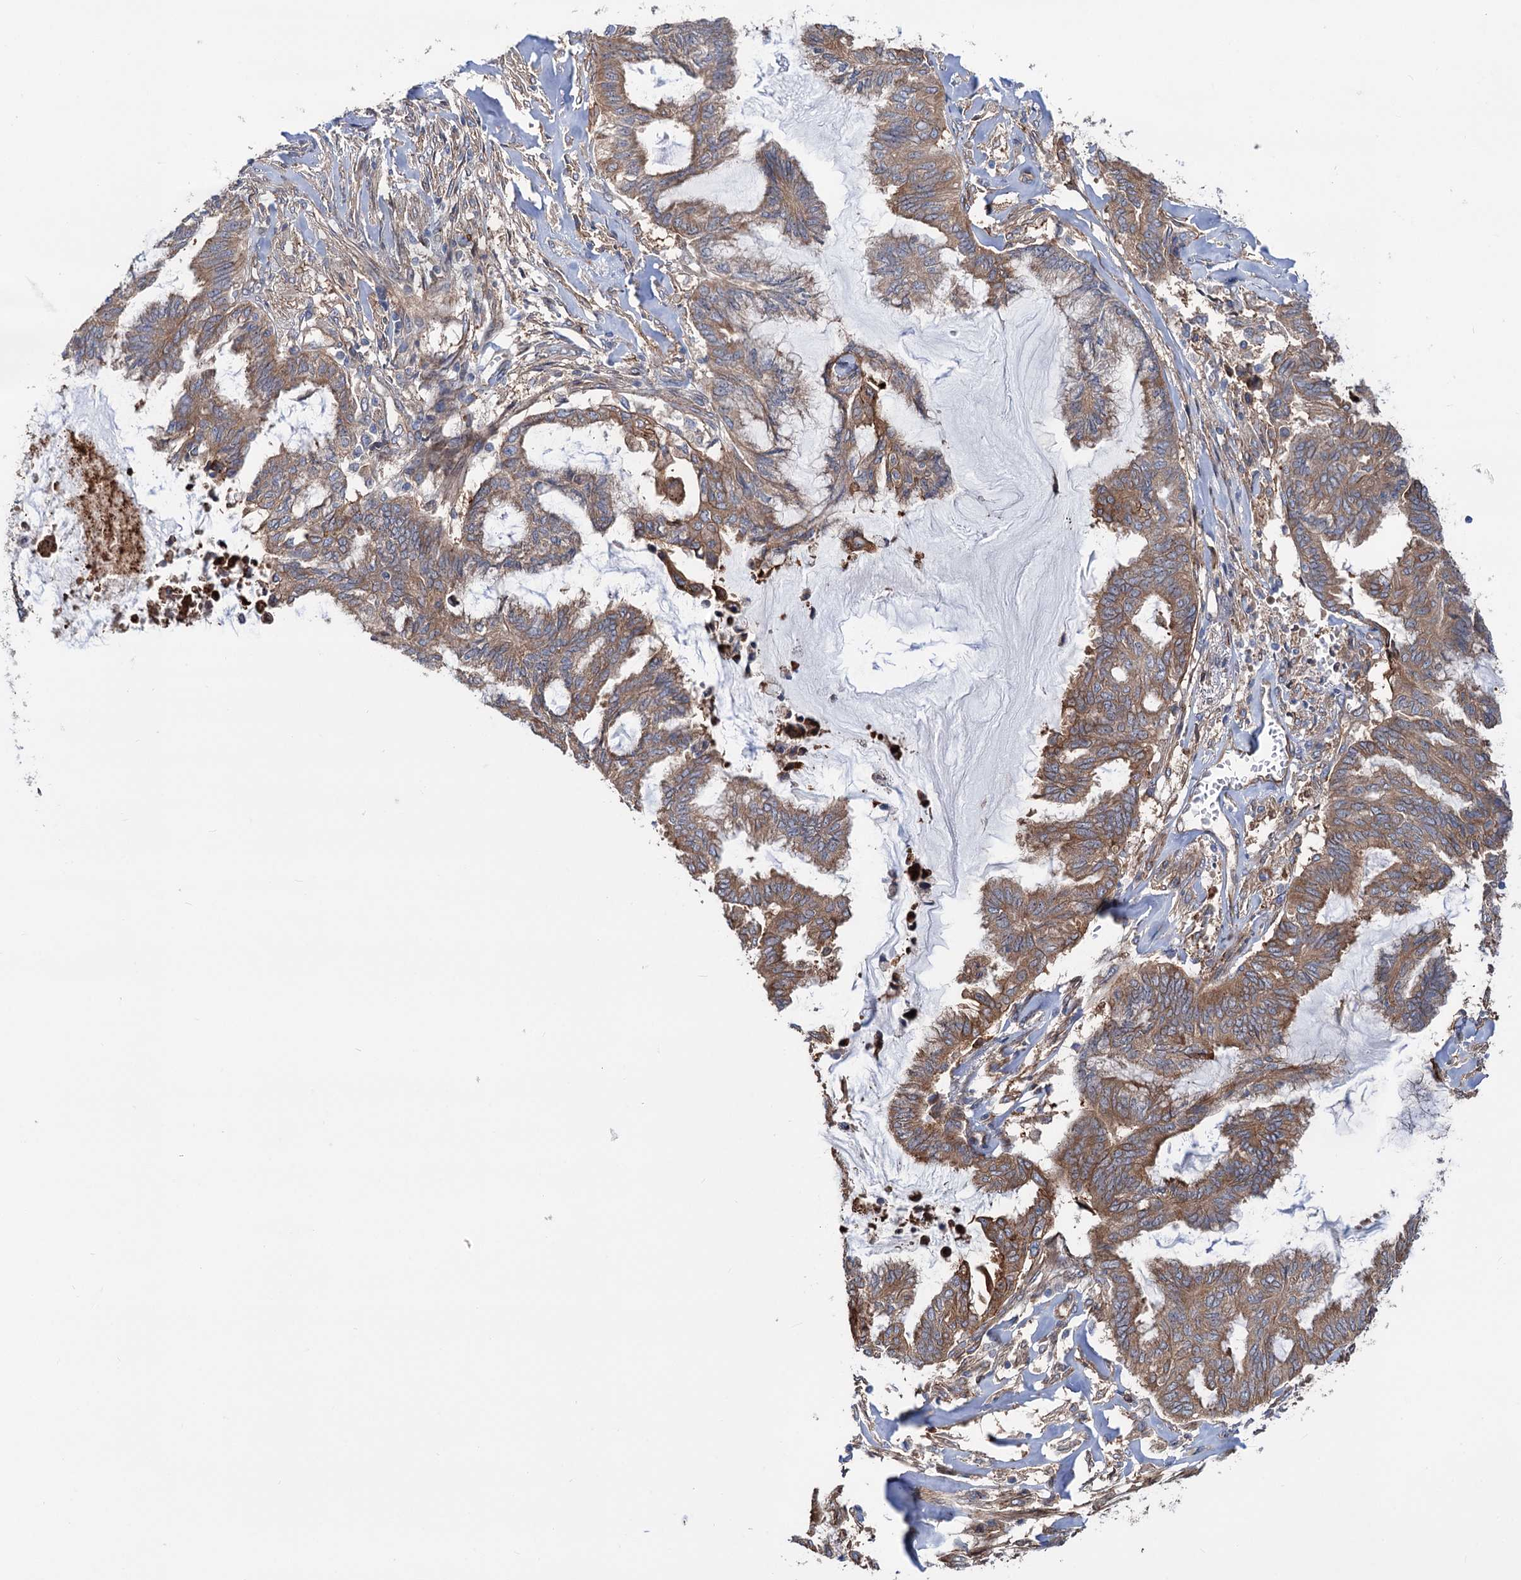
{"staining": {"intensity": "moderate", "quantity": ">75%", "location": "cytoplasmic/membranous"}, "tissue": "endometrial cancer", "cell_type": "Tumor cells", "image_type": "cancer", "snomed": [{"axis": "morphology", "description": "Adenocarcinoma, NOS"}, {"axis": "topography", "description": "Endometrium"}], "caption": "Endometrial cancer (adenocarcinoma) stained for a protein (brown) shows moderate cytoplasmic/membranous positive staining in about >75% of tumor cells.", "gene": "PTDSS2", "patient": {"sex": "female", "age": 86}}